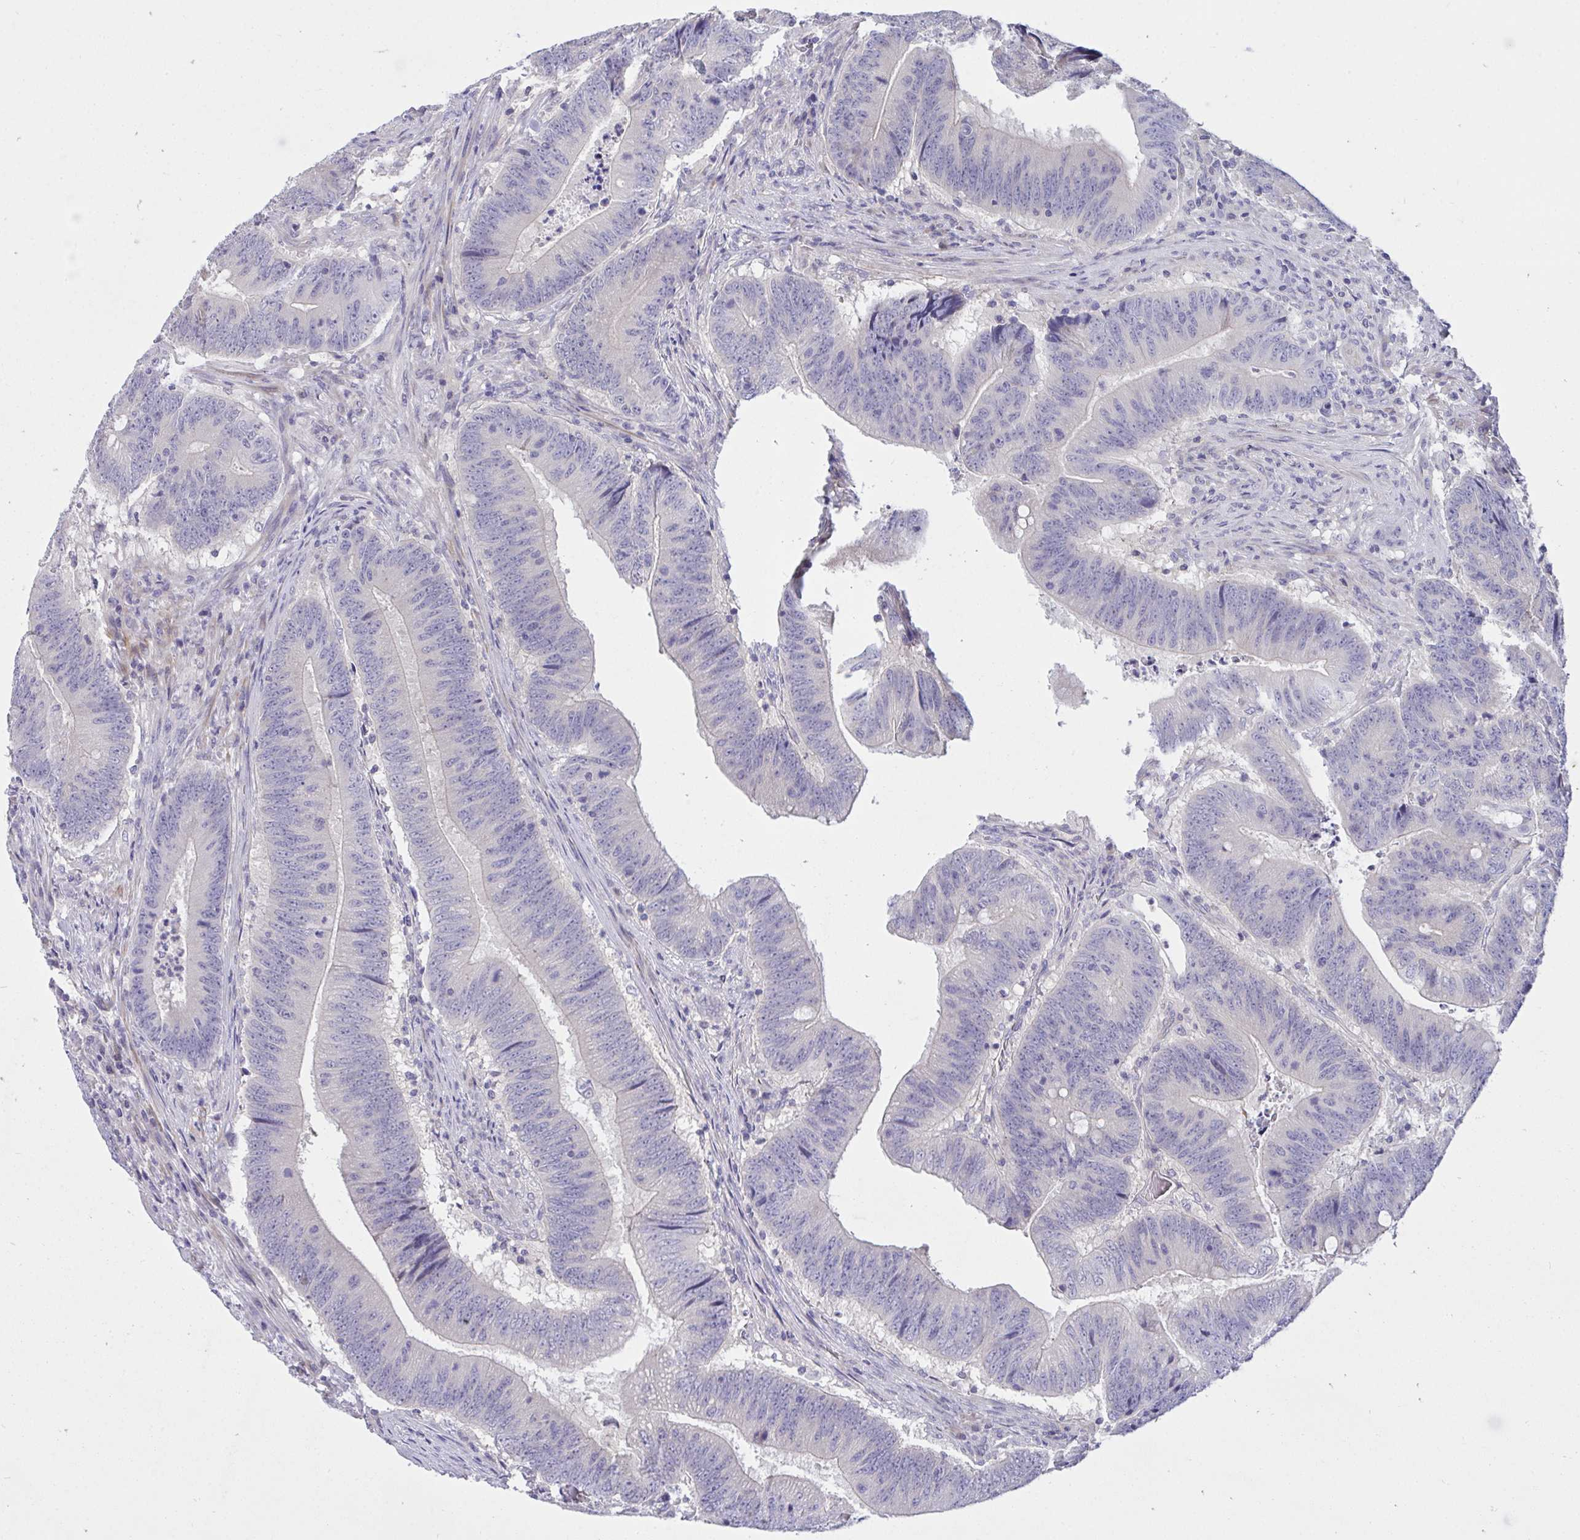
{"staining": {"intensity": "negative", "quantity": "none", "location": "none"}, "tissue": "colorectal cancer", "cell_type": "Tumor cells", "image_type": "cancer", "snomed": [{"axis": "morphology", "description": "Adenocarcinoma, NOS"}, {"axis": "topography", "description": "Colon"}], "caption": "Immunohistochemistry of adenocarcinoma (colorectal) demonstrates no positivity in tumor cells.", "gene": "C19orf54", "patient": {"sex": "female", "age": 87}}